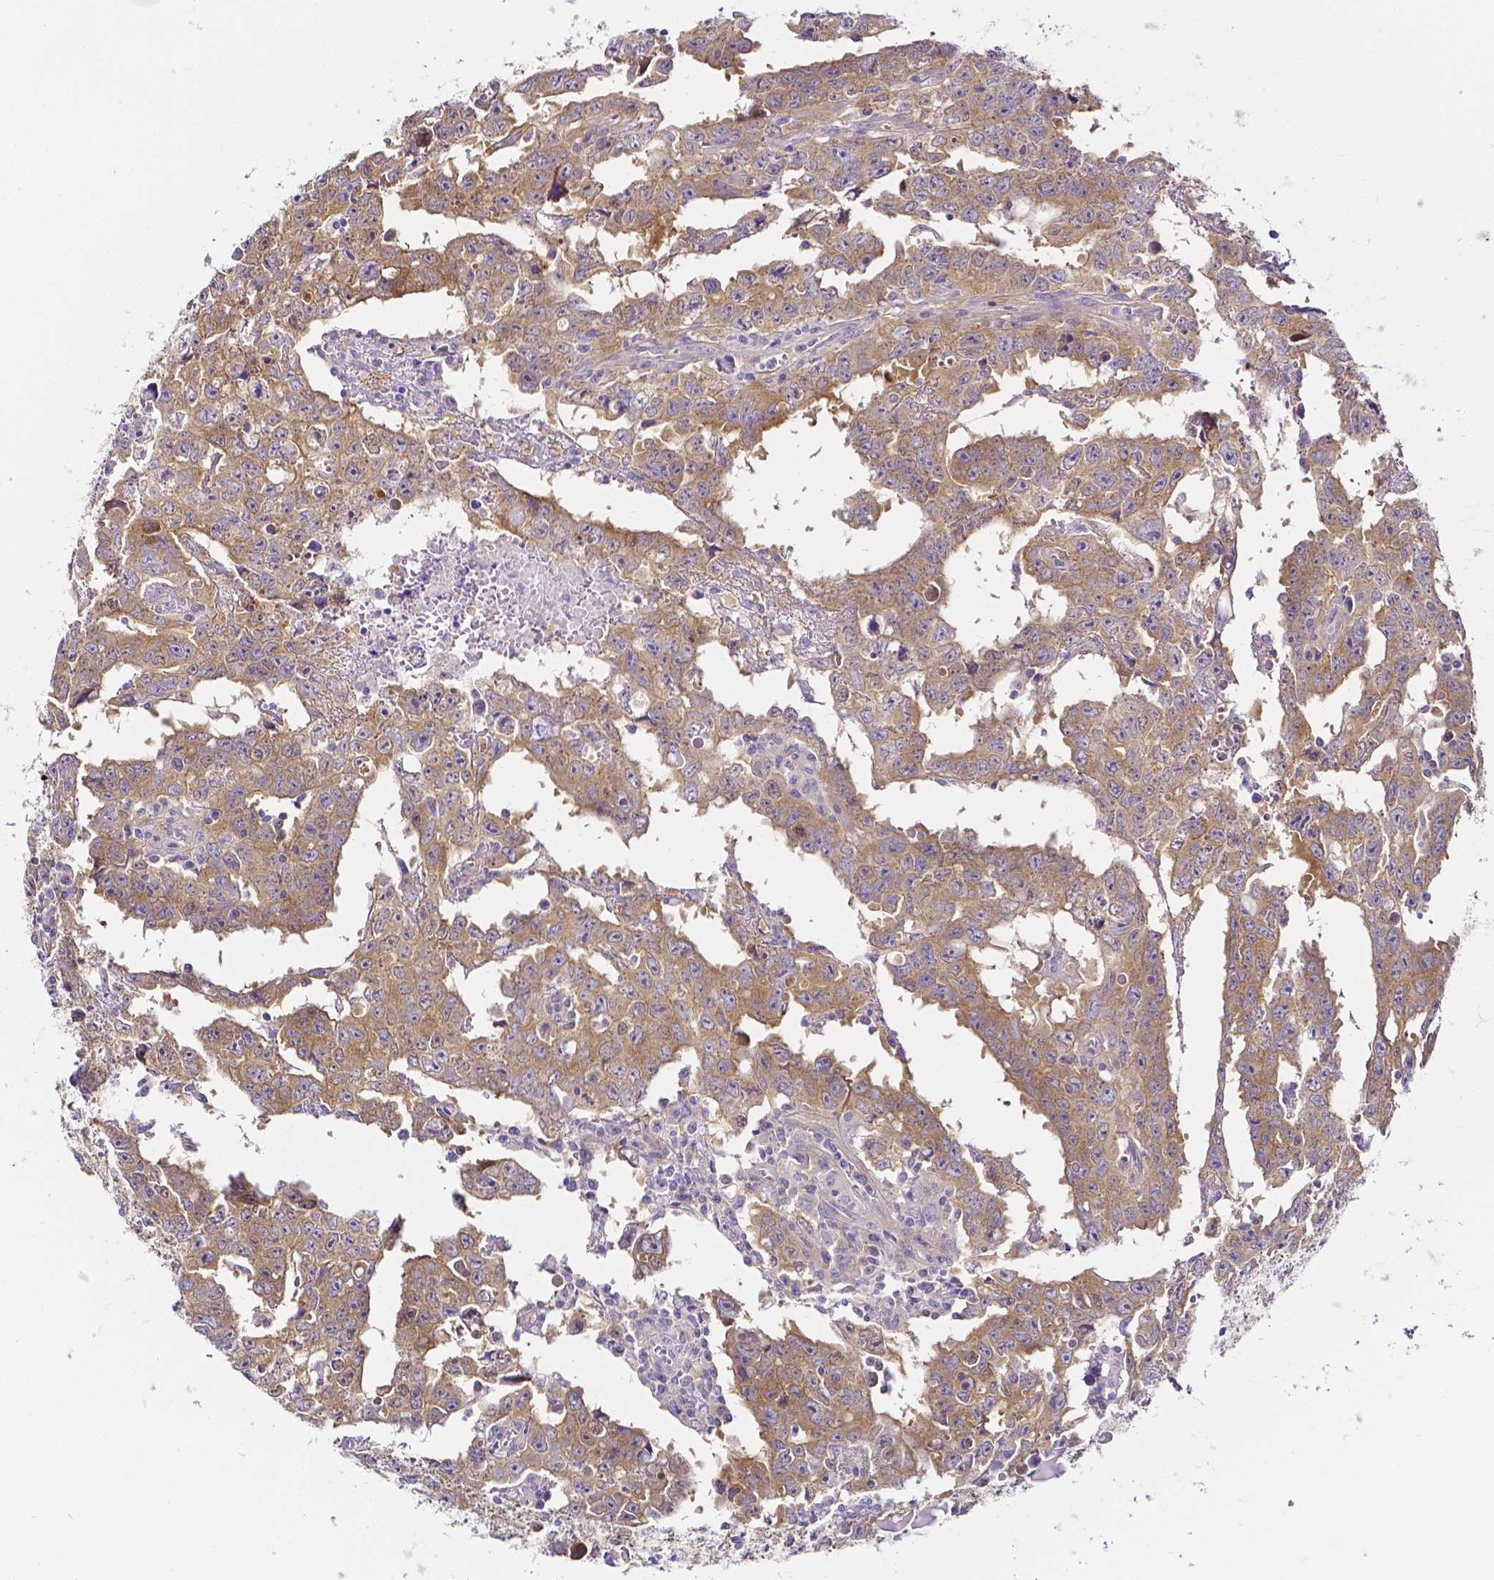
{"staining": {"intensity": "moderate", "quantity": ">75%", "location": "cytoplasmic/membranous"}, "tissue": "testis cancer", "cell_type": "Tumor cells", "image_type": "cancer", "snomed": [{"axis": "morphology", "description": "Carcinoma, Embryonal, NOS"}, {"axis": "topography", "description": "Testis"}], "caption": "IHC (DAB) staining of human embryonal carcinoma (testis) reveals moderate cytoplasmic/membranous protein positivity in approximately >75% of tumor cells.", "gene": "PKP3", "patient": {"sex": "male", "age": 22}}